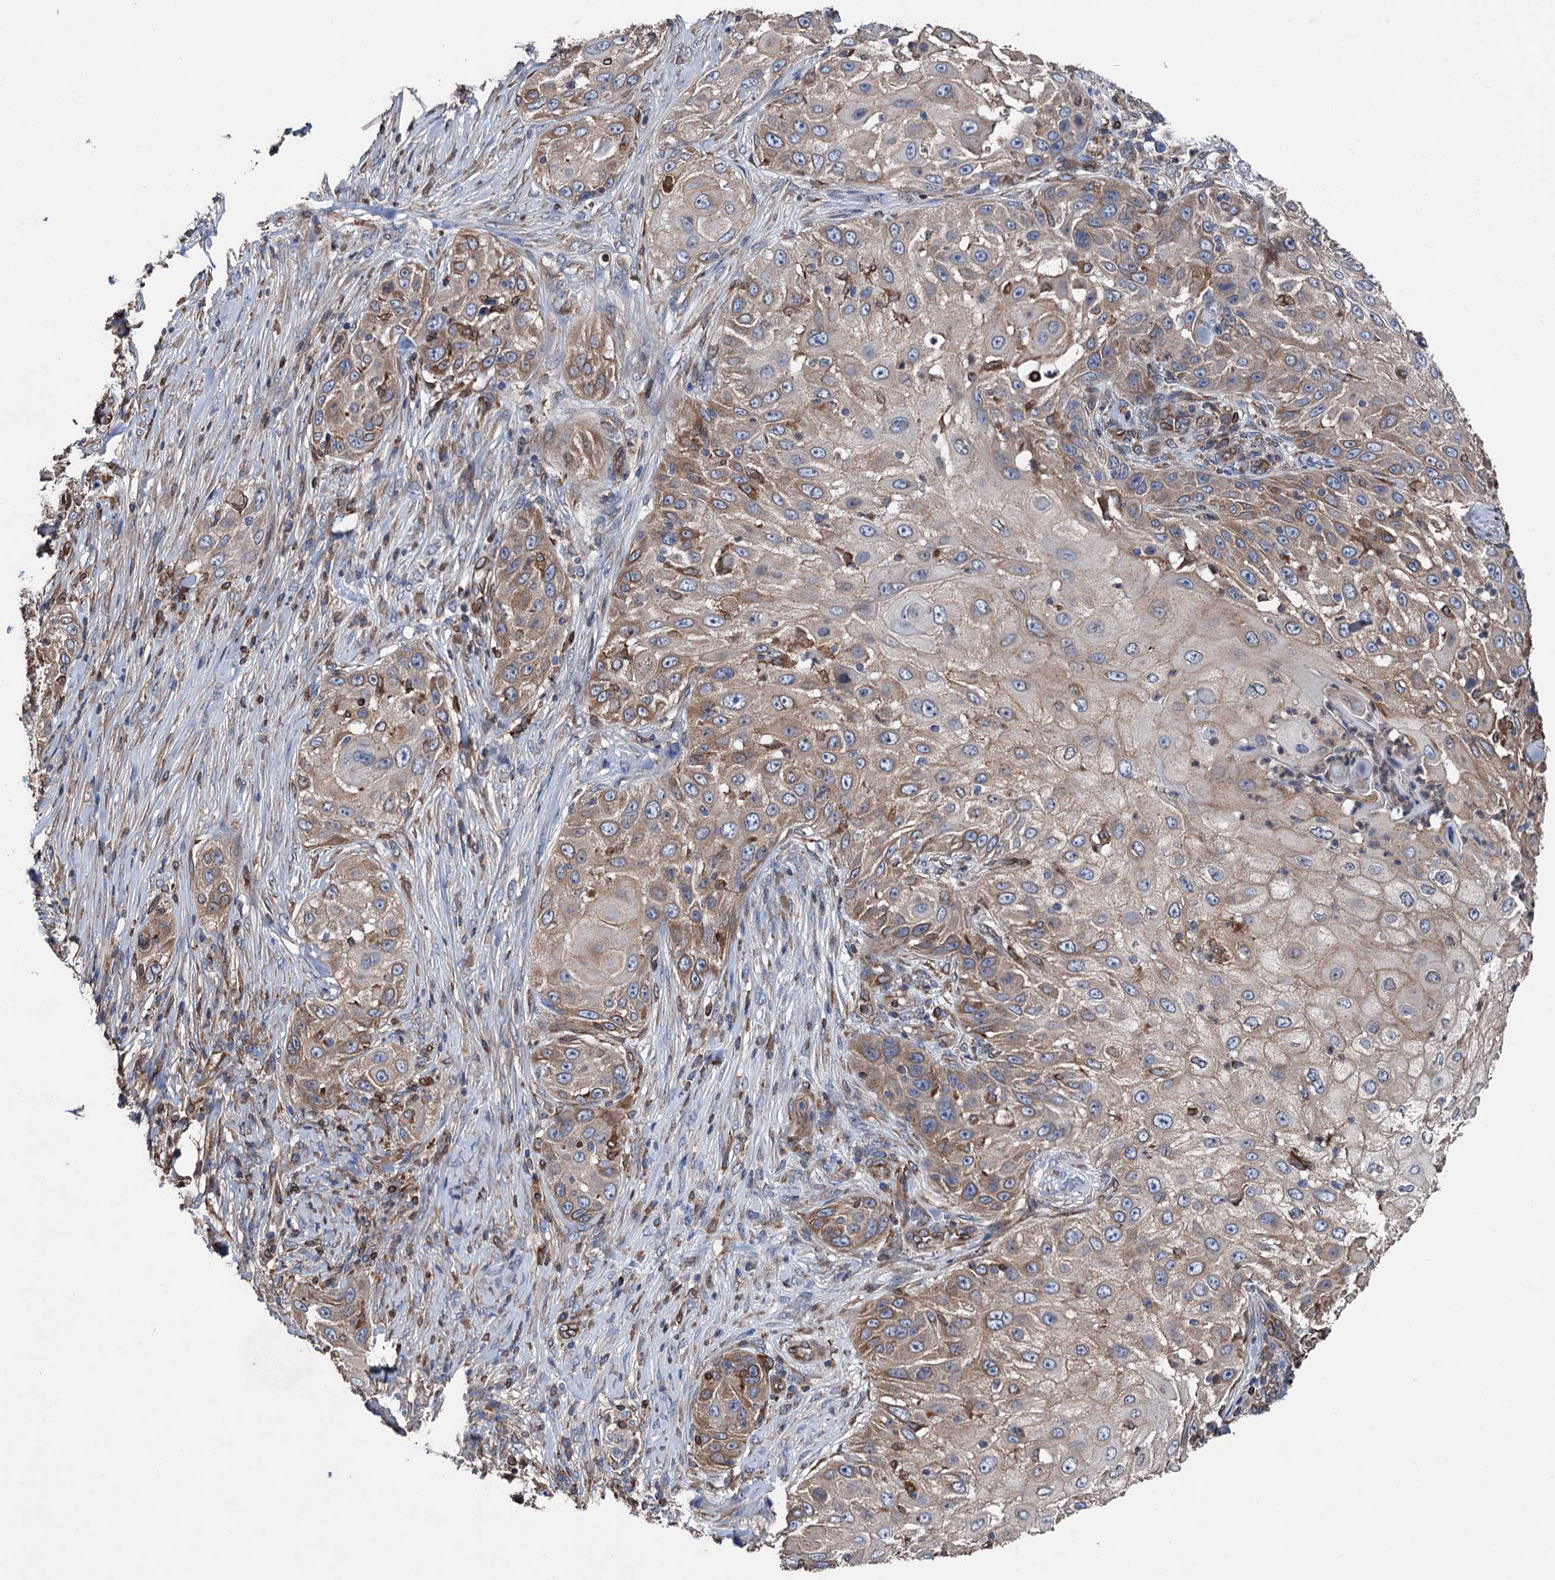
{"staining": {"intensity": "weak", "quantity": "25%-75%", "location": "cytoplasmic/membranous"}, "tissue": "skin cancer", "cell_type": "Tumor cells", "image_type": "cancer", "snomed": [{"axis": "morphology", "description": "Squamous cell carcinoma, NOS"}, {"axis": "topography", "description": "Skin"}], "caption": "Immunohistochemical staining of skin squamous cell carcinoma demonstrates low levels of weak cytoplasmic/membranous expression in about 25%-75% of tumor cells. (DAB (3,3'-diaminobenzidine) IHC, brown staining for protein, blue staining for nuclei).", "gene": "STING1", "patient": {"sex": "female", "age": 44}}